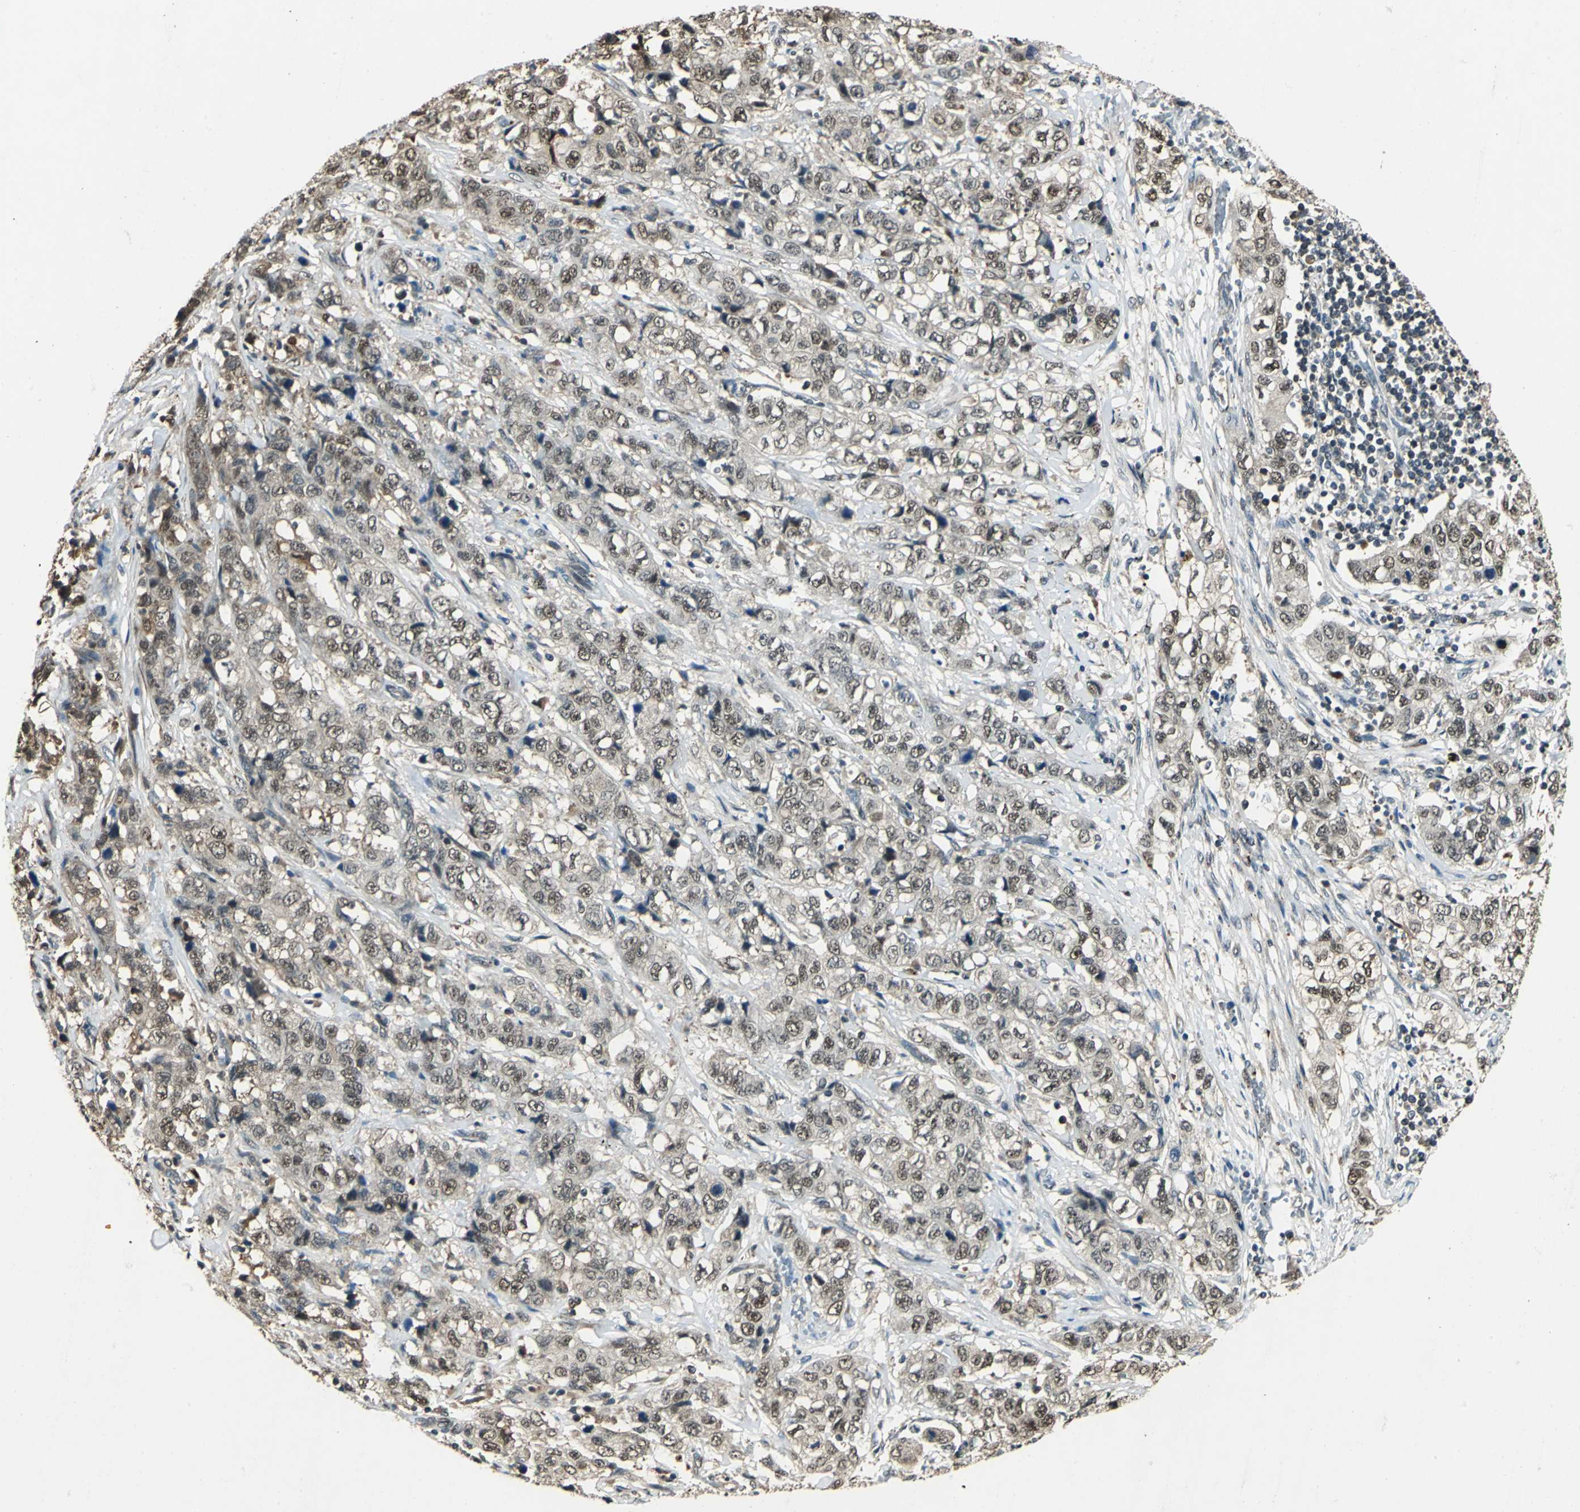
{"staining": {"intensity": "weak", "quantity": "25%-75%", "location": "cytoplasmic/membranous,nuclear"}, "tissue": "stomach cancer", "cell_type": "Tumor cells", "image_type": "cancer", "snomed": [{"axis": "morphology", "description": "Adenocarcinoma, NOS"}, {"axis": "topography", "description": "Stomach"}], "caption": "A brown stain labels weak cytoplasmic/membranous and nuclear positivity of a protein in human stomach cancer tumor cells.", "gene": "PPP1R13L", "patient": {"sex": "male", "age": 48}}